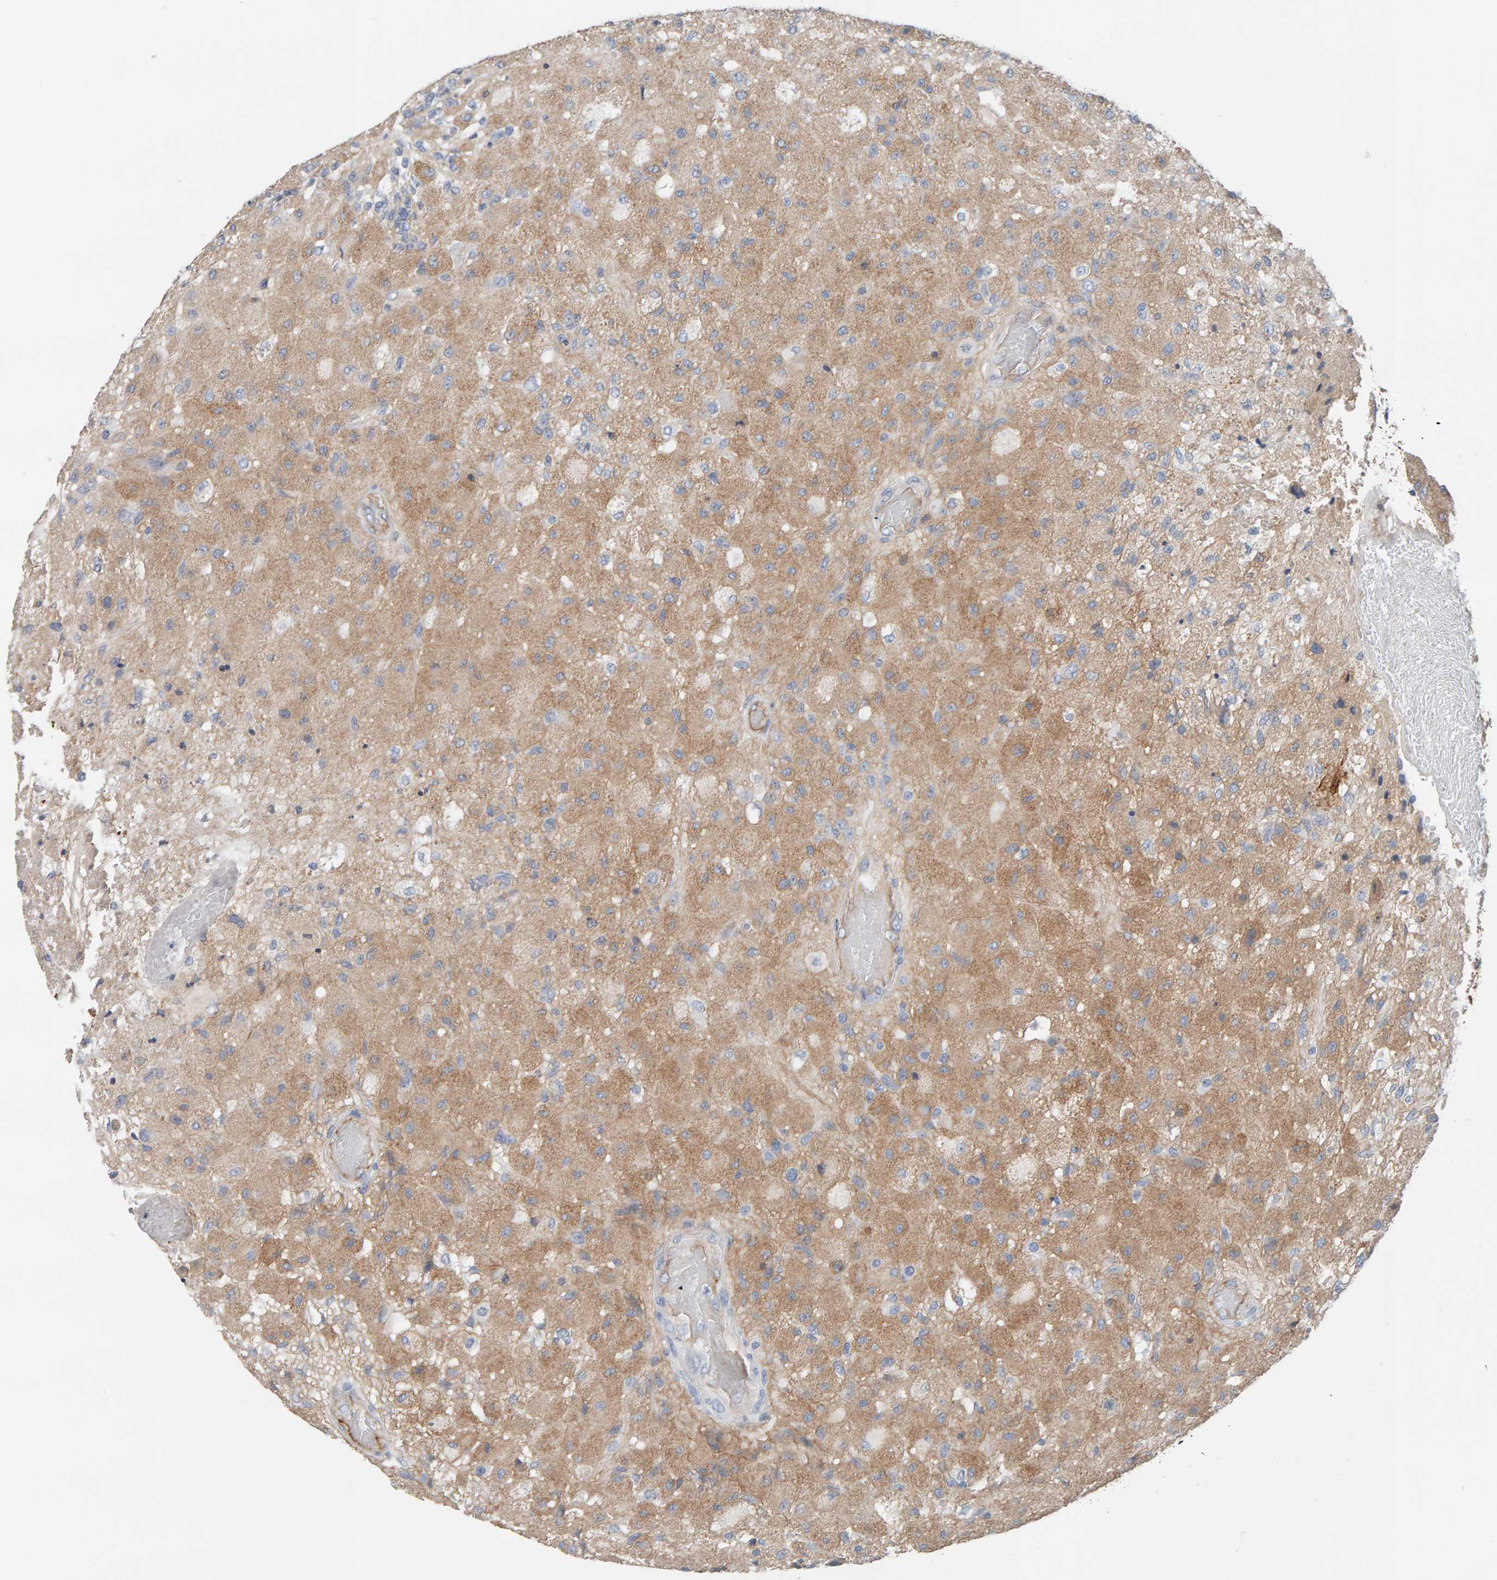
{"staining": {"intensity": "moderate", "quantity": "25%-75%", "location": "cytoplasmic/membranous"}, "tissue": "glioma", "cell_type": "Tumor cells", "image_type": "cancer", "snomed": [{"axis": "morphology", "description": "Normal tissue, NOS"}, {"axis": "morphology", "description": "Glioma, malignant, High grade"}, {"axis": "topography", "description": "Cerebral cortex"}], "caption": "About 25%-75% of tumor cells in human glioma reveal moderate cytoplasmic/membranous protein expression as visualized by brown immunohistochemical staining.", "gene": "FYN", "patient": {"sex": "male", "age": 77}}